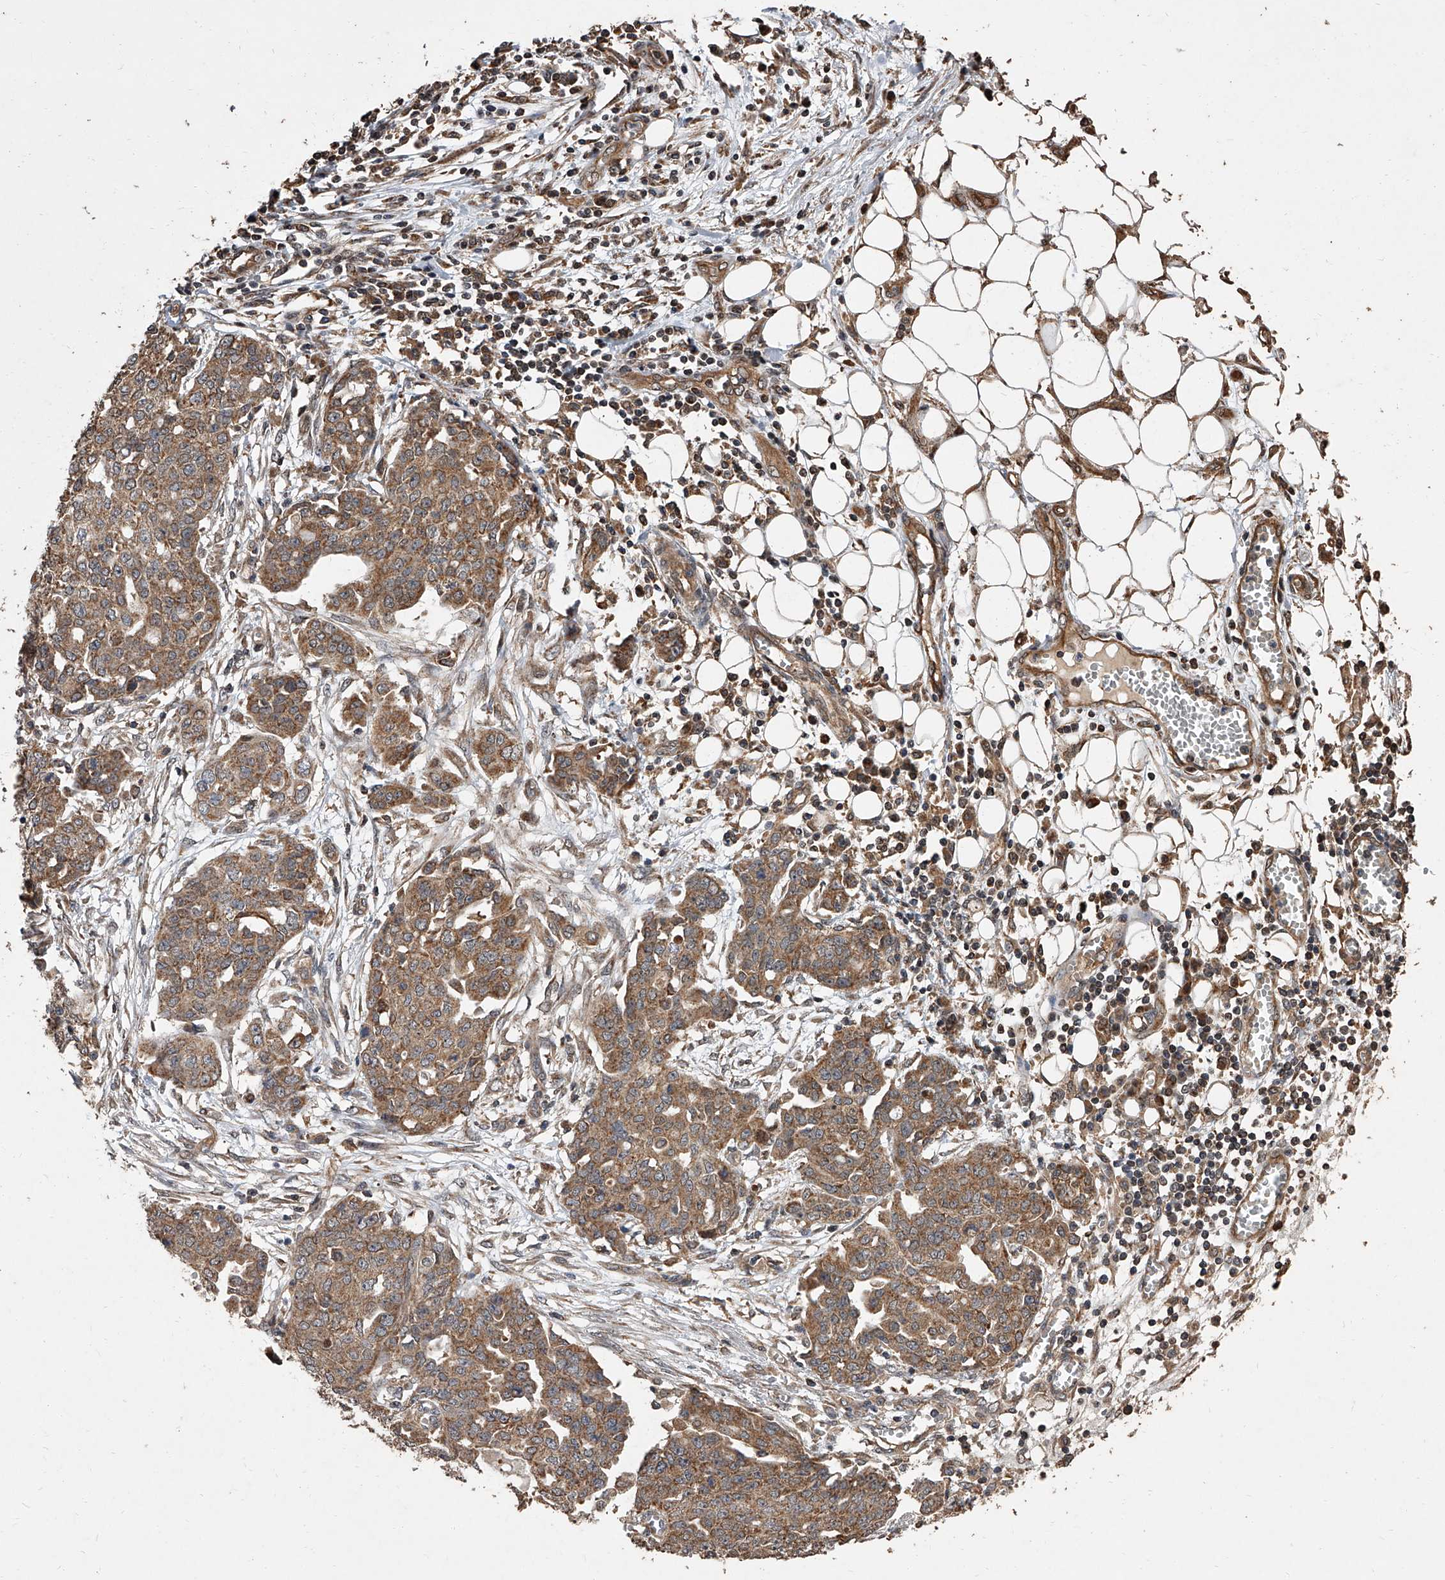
{"staining": {"intensity": "moderate", "quantity": ">75%", "location": "cytoplasmic/membranous"}, "tissue": "ovarian cancer", "cell_type": "Tumor cells", "image_type": "cancer", "snomed": [{"axis": "morphology", "description": "Cystadenocarcinoma, serous, NOS"}, {"axis": "topography", "description": "Soft tissue"}, {"axis": "topography", "description": "Ovary"}], "caption": "Ovarian serous cystadenocarcinoma stained for a protein exhibits moderate cytoplasmic/membranous positivity in tumor cells.", "gene": "LTV1", "patient": {"sex": "female", "age": 57}}